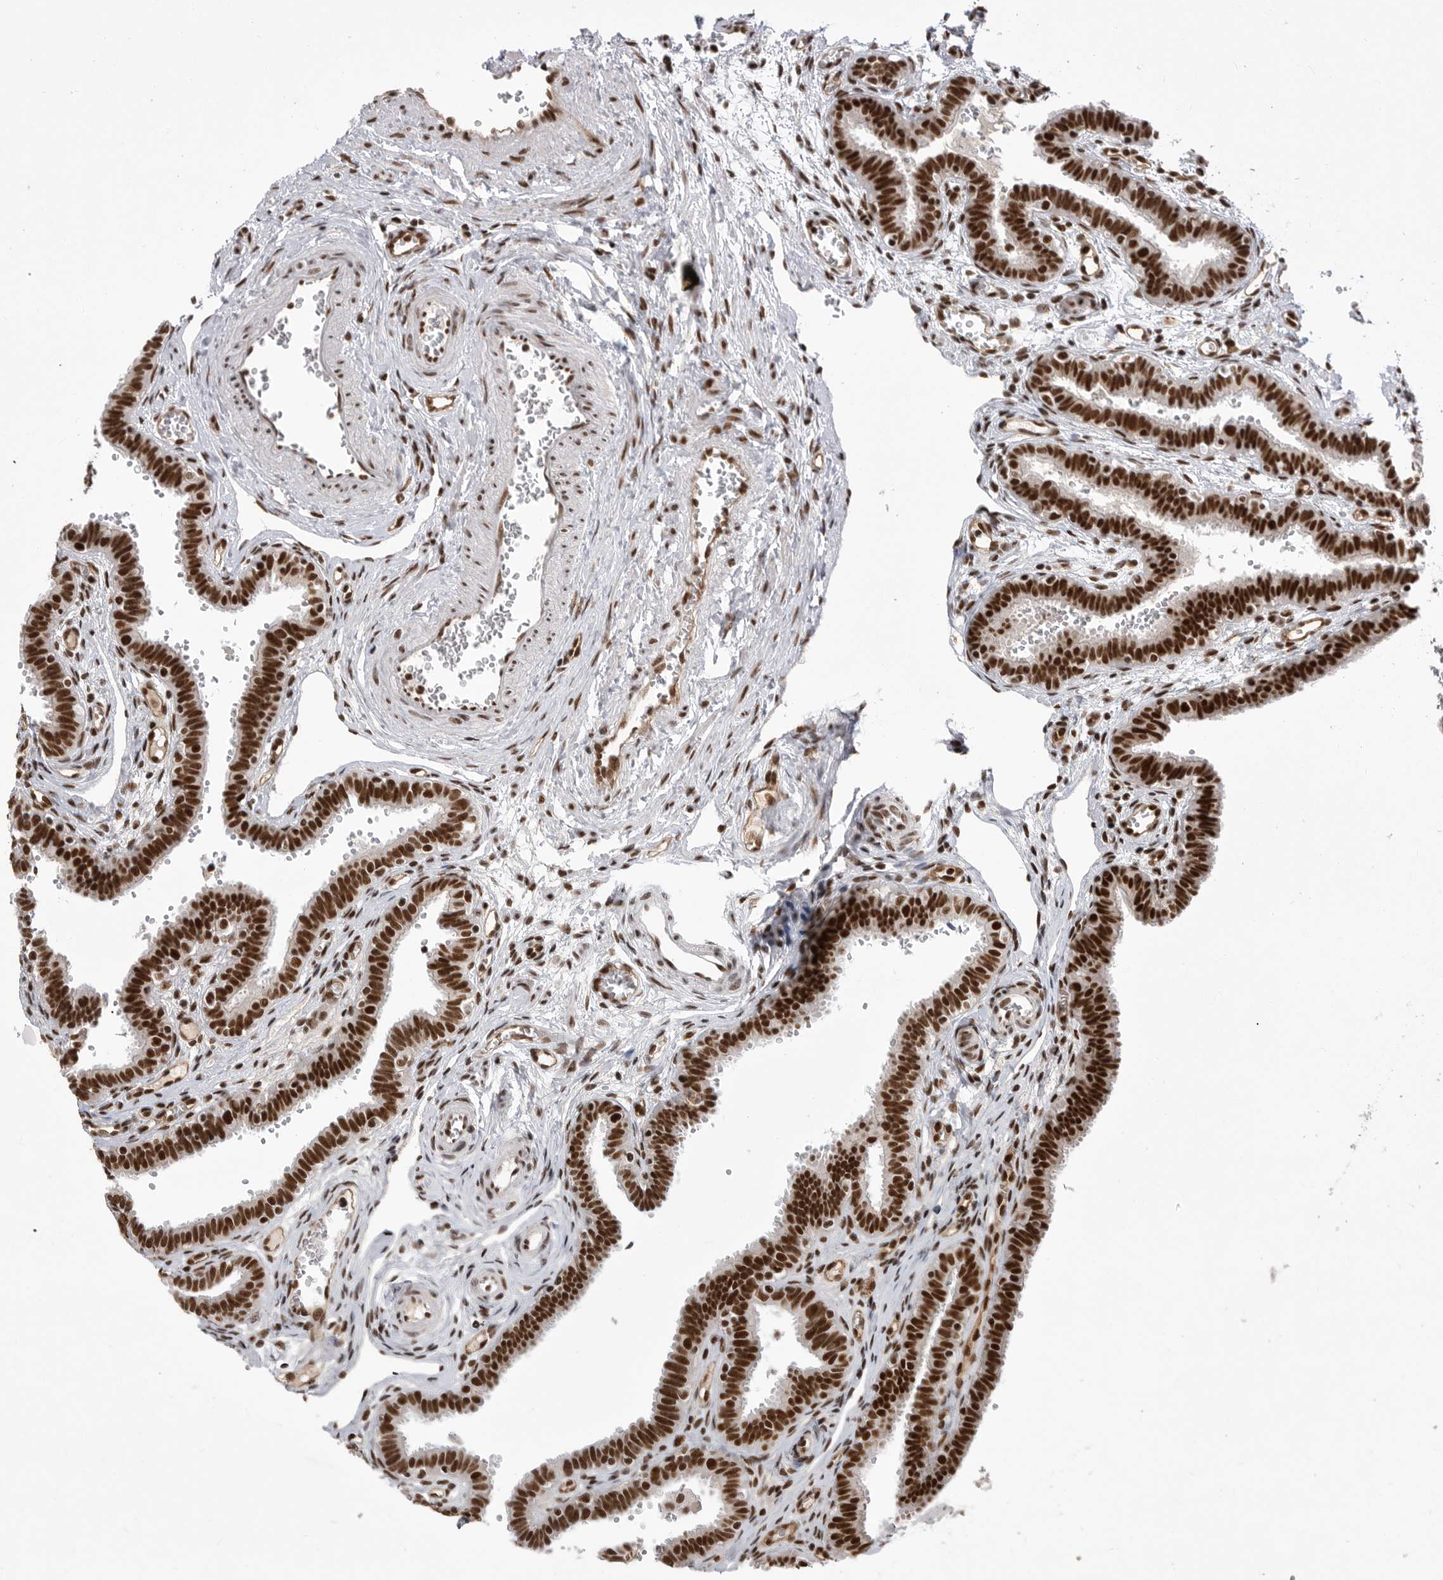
{"staining": {"intensity": "strong", "quantity": ">75%", "location": "nuclear"}, "tissue": "fallopian tube", "cell_type": "Glandular cells", "image_type": "normal", "snomed": [{"axis": "morphology", "description": "Normal tissue, NOS"}, {"axis": "topography", "description": "Fallopian tube"}, {"axis": "topography", "description": "Placenta"}], "caption": "Fallopian tube stained with DAB immunohistochemistry displays high levels of strong nuclear positivity in approximately >75% of glandular cells.", "gene": "PPP1R8", "patient": {"sex": "female", "age": 32}}